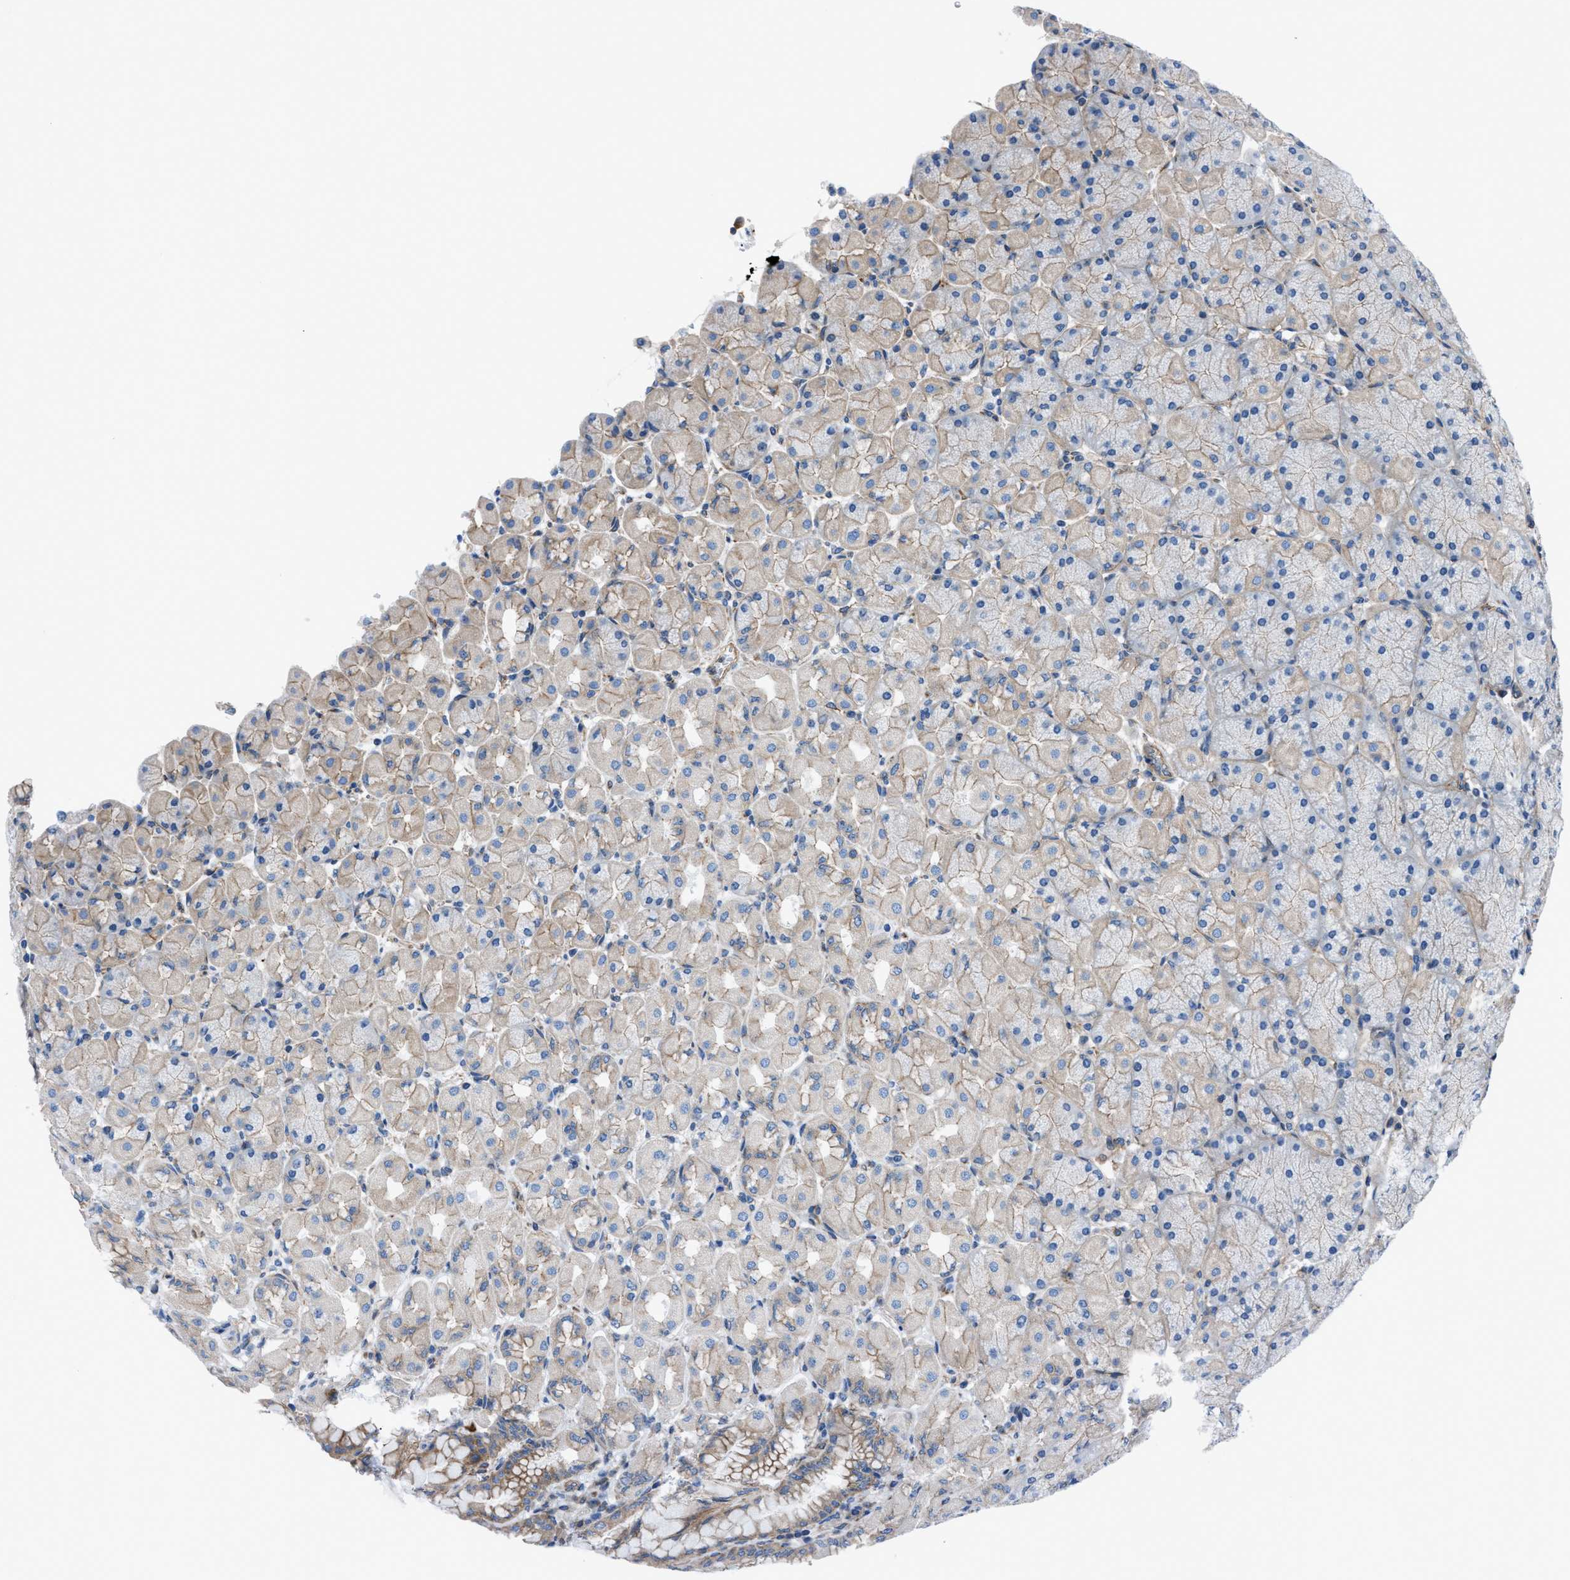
{"staining": {"intensity": "moderate", "quantity": "<25%", "location": "cytoplasmic/membranous"}, "tissue": "stomach", "cell_type": "Glandular cells", "image_type": "normal", "snomed": [{"axis": "morphology", "description": "Normal tissue, NOS"}, {"axis": "topography", "description": "Stomach, upper"}], "caption": "Brown immunohistochemical staining in benign stomach reveals moderate cytoplasmic/membranous expression in approximately <25% of glandular cells. The protein is shown in brown color, while the nuclei are stained blue.", "gene": "DMAC1", "patient": {"sex": "female", "age": 56}}